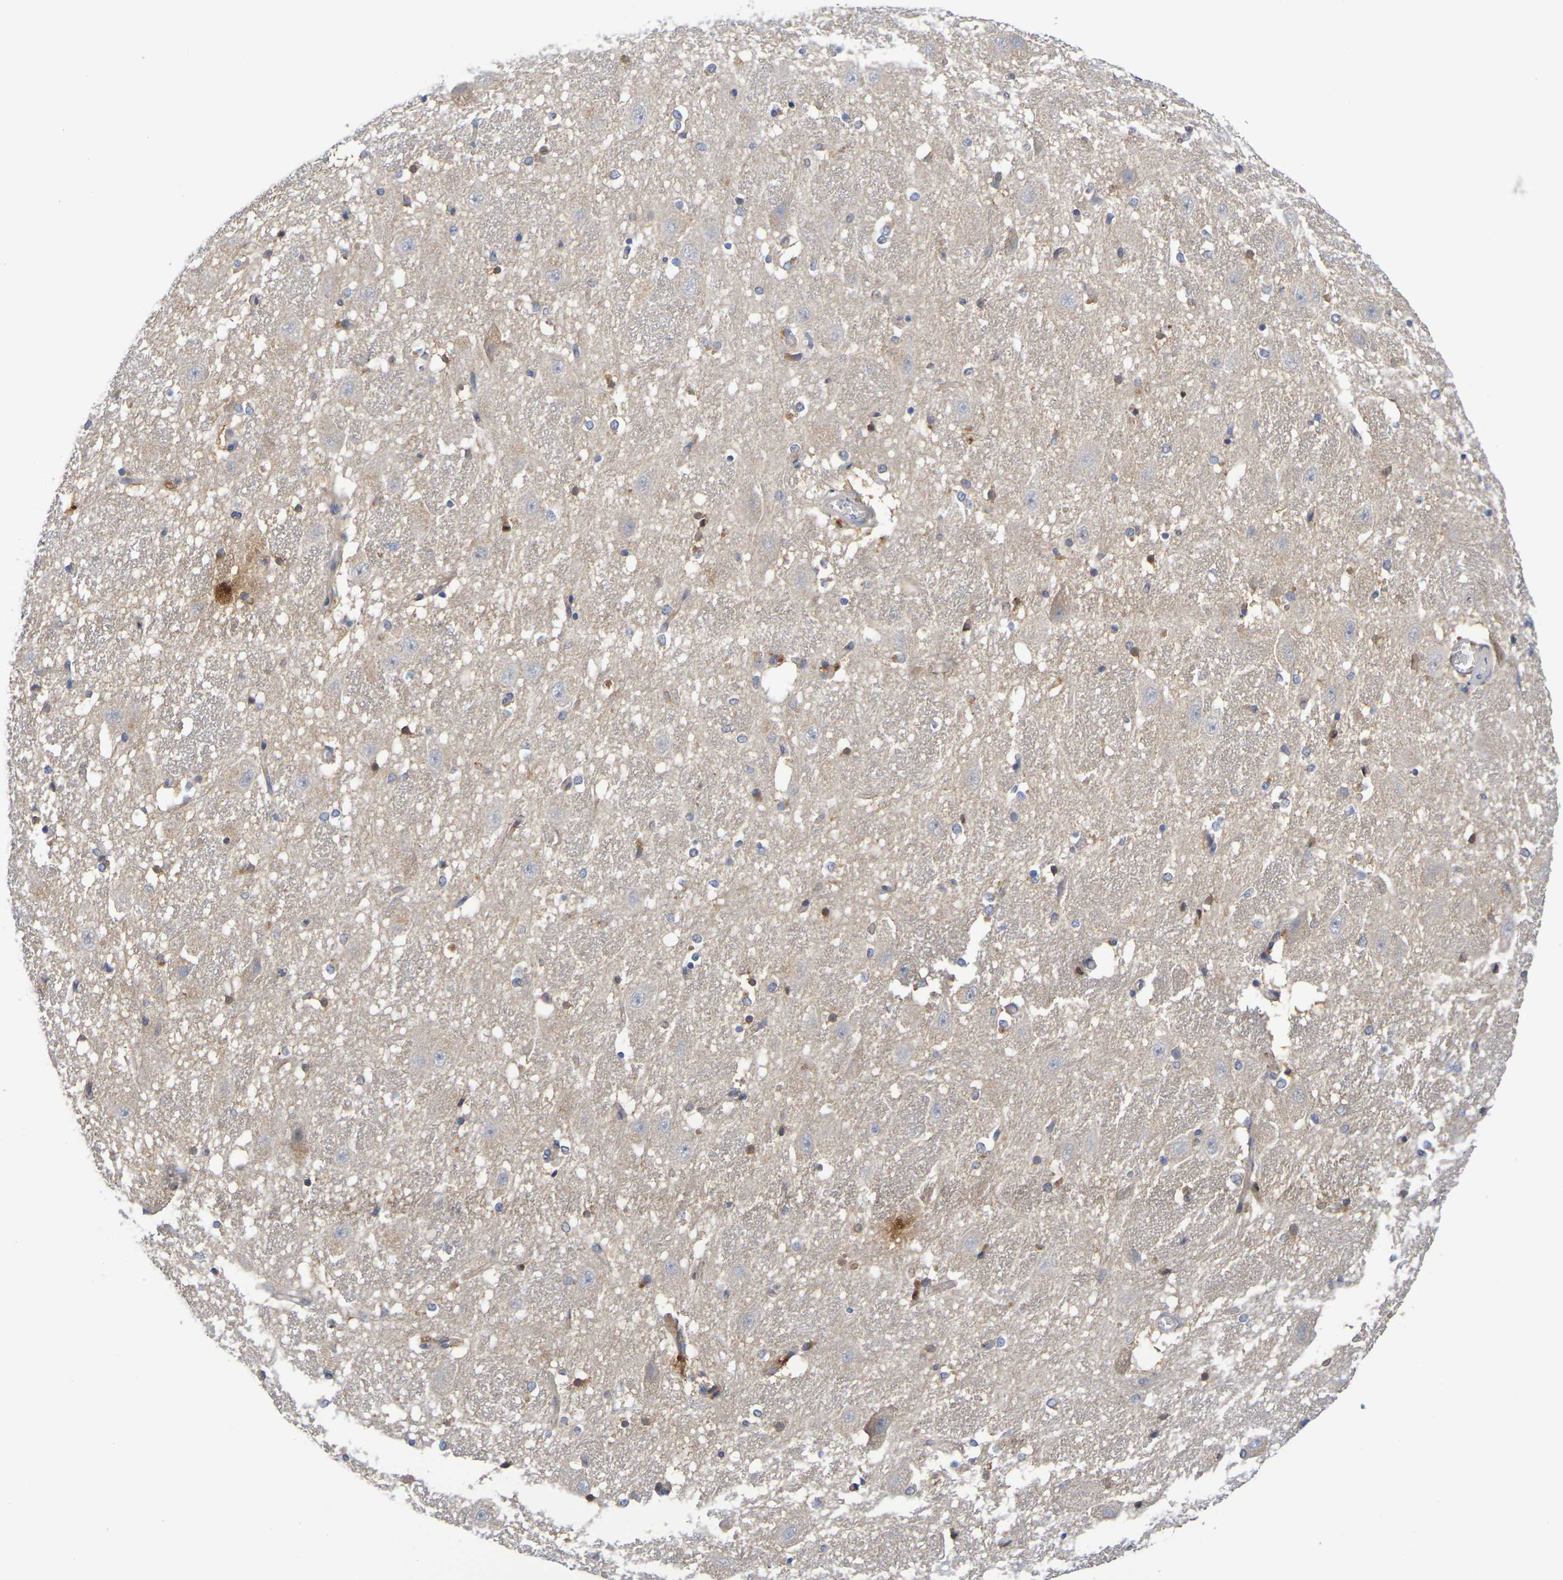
{"staining": {"intensity": "moderate", "quantity": "<25%", "location": "cytoplasmic/membranous"}, "tissue": "hippocampus", "cell_type": "Glial cells", "image_type": "normal", "snomed": [{"axis": "morphology", "description": "Normal tissue, NOS"}, {"axis": "topography", "description": "Hippocampus"}], "caption": "Protein staining demonstrates moderate cytoplasmic/membranous expression in approximately <25% of glial cells in normal hippocampus.", "gene": "SDC4", "patient": {"sex": "female", "age": 19}}